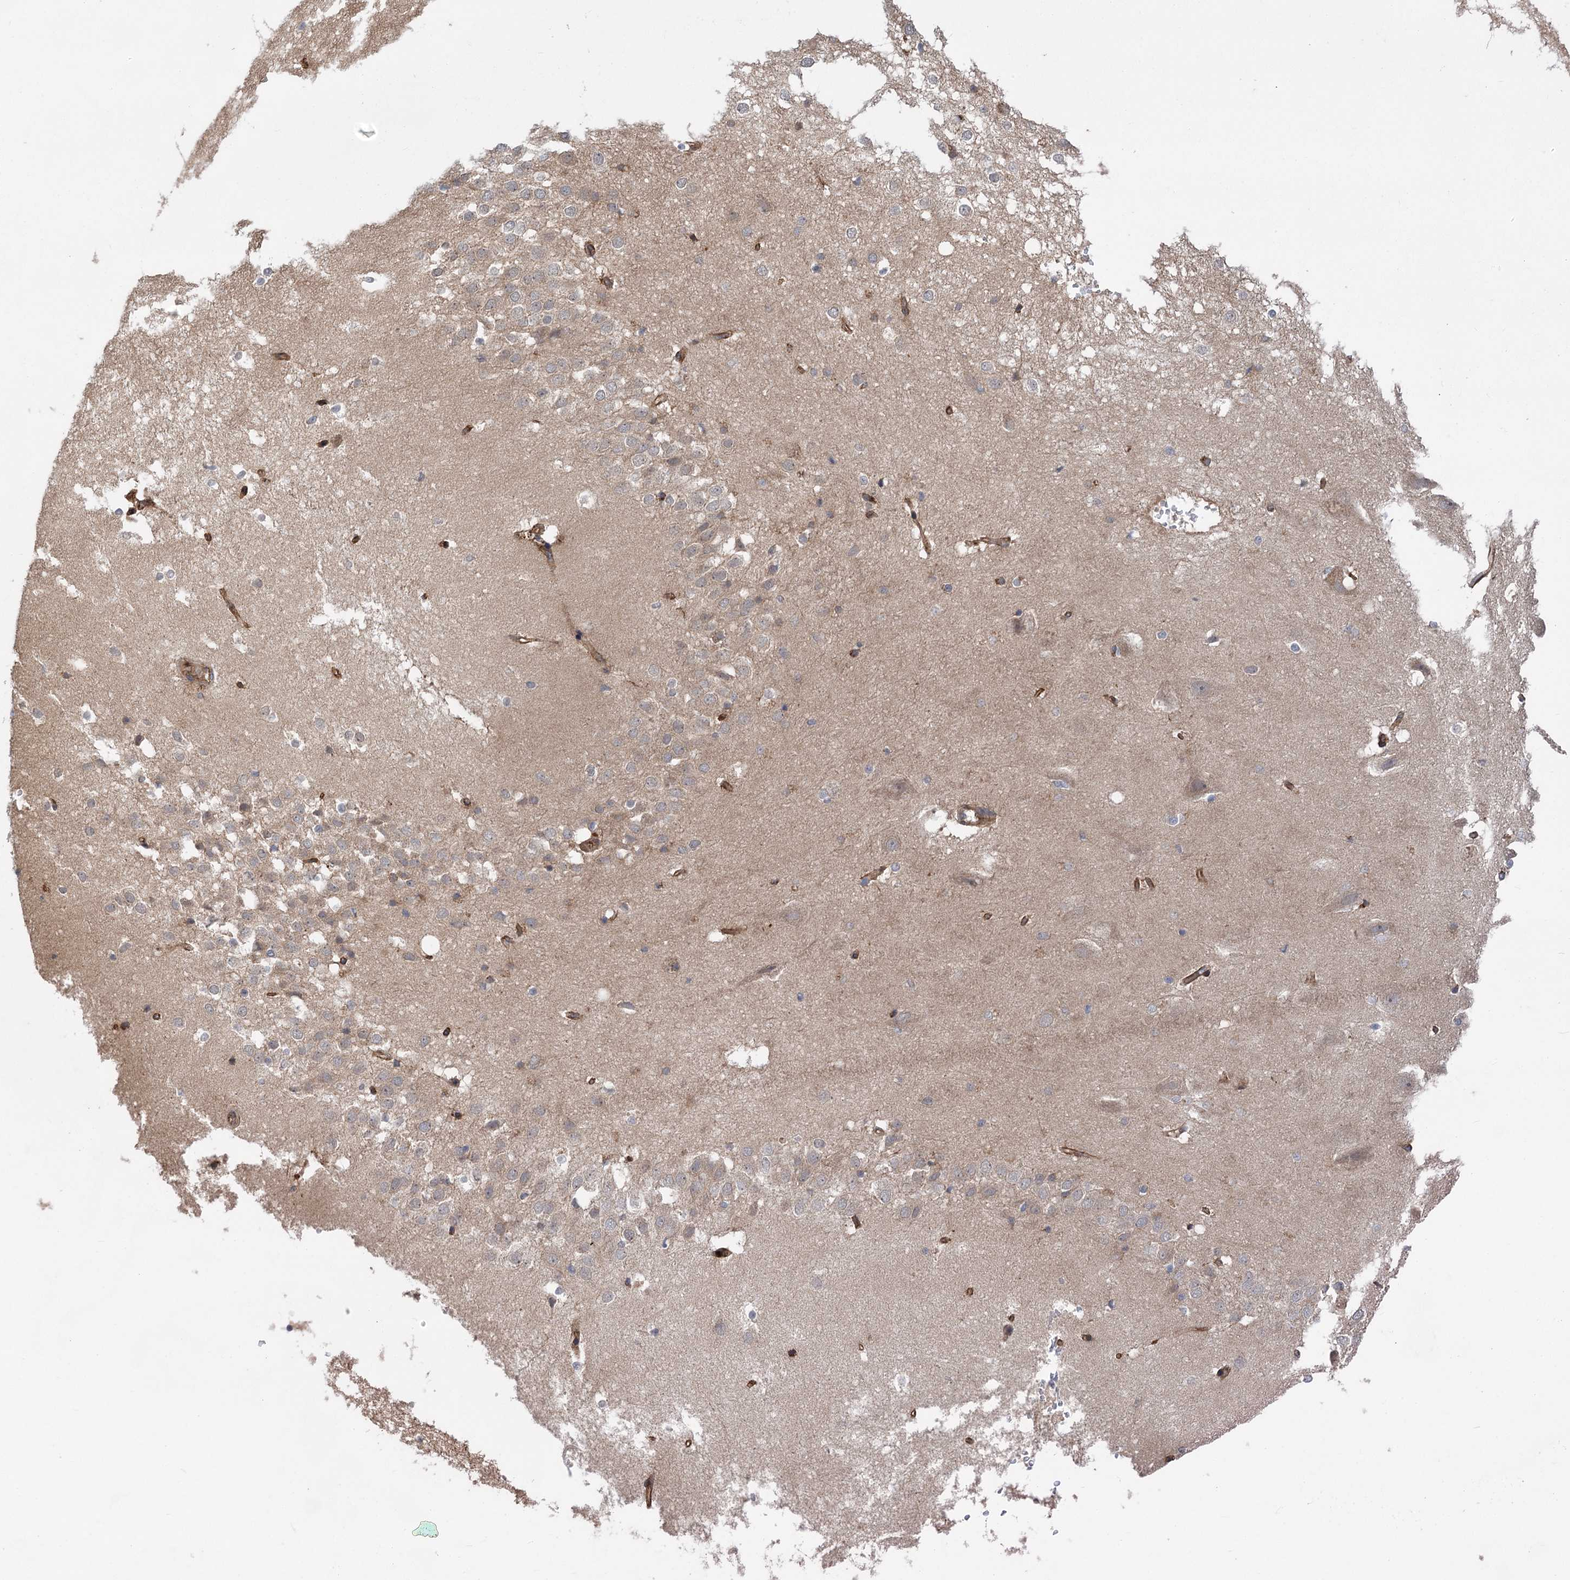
{"staining": {"intensity": "moderate", "quantity": "<25%", "location": "cytoplasmic/membranous"}, "tissue": "hippocampus", "cell_type": "Glial cells", "image_type": "normal", "snomed": [{"axis": "morphology", "description": "Normal tissue, NOS"}, {"axis": "topography", "description": "Hippocampus"}], "caption": "The micrograph reveals a brown stain indicating the presence of a protein in the cytoplasmic/membranous of glial cells in hippocampus.", "gene": "METTL24", "patient": {"sex": "female", "age": 52}}